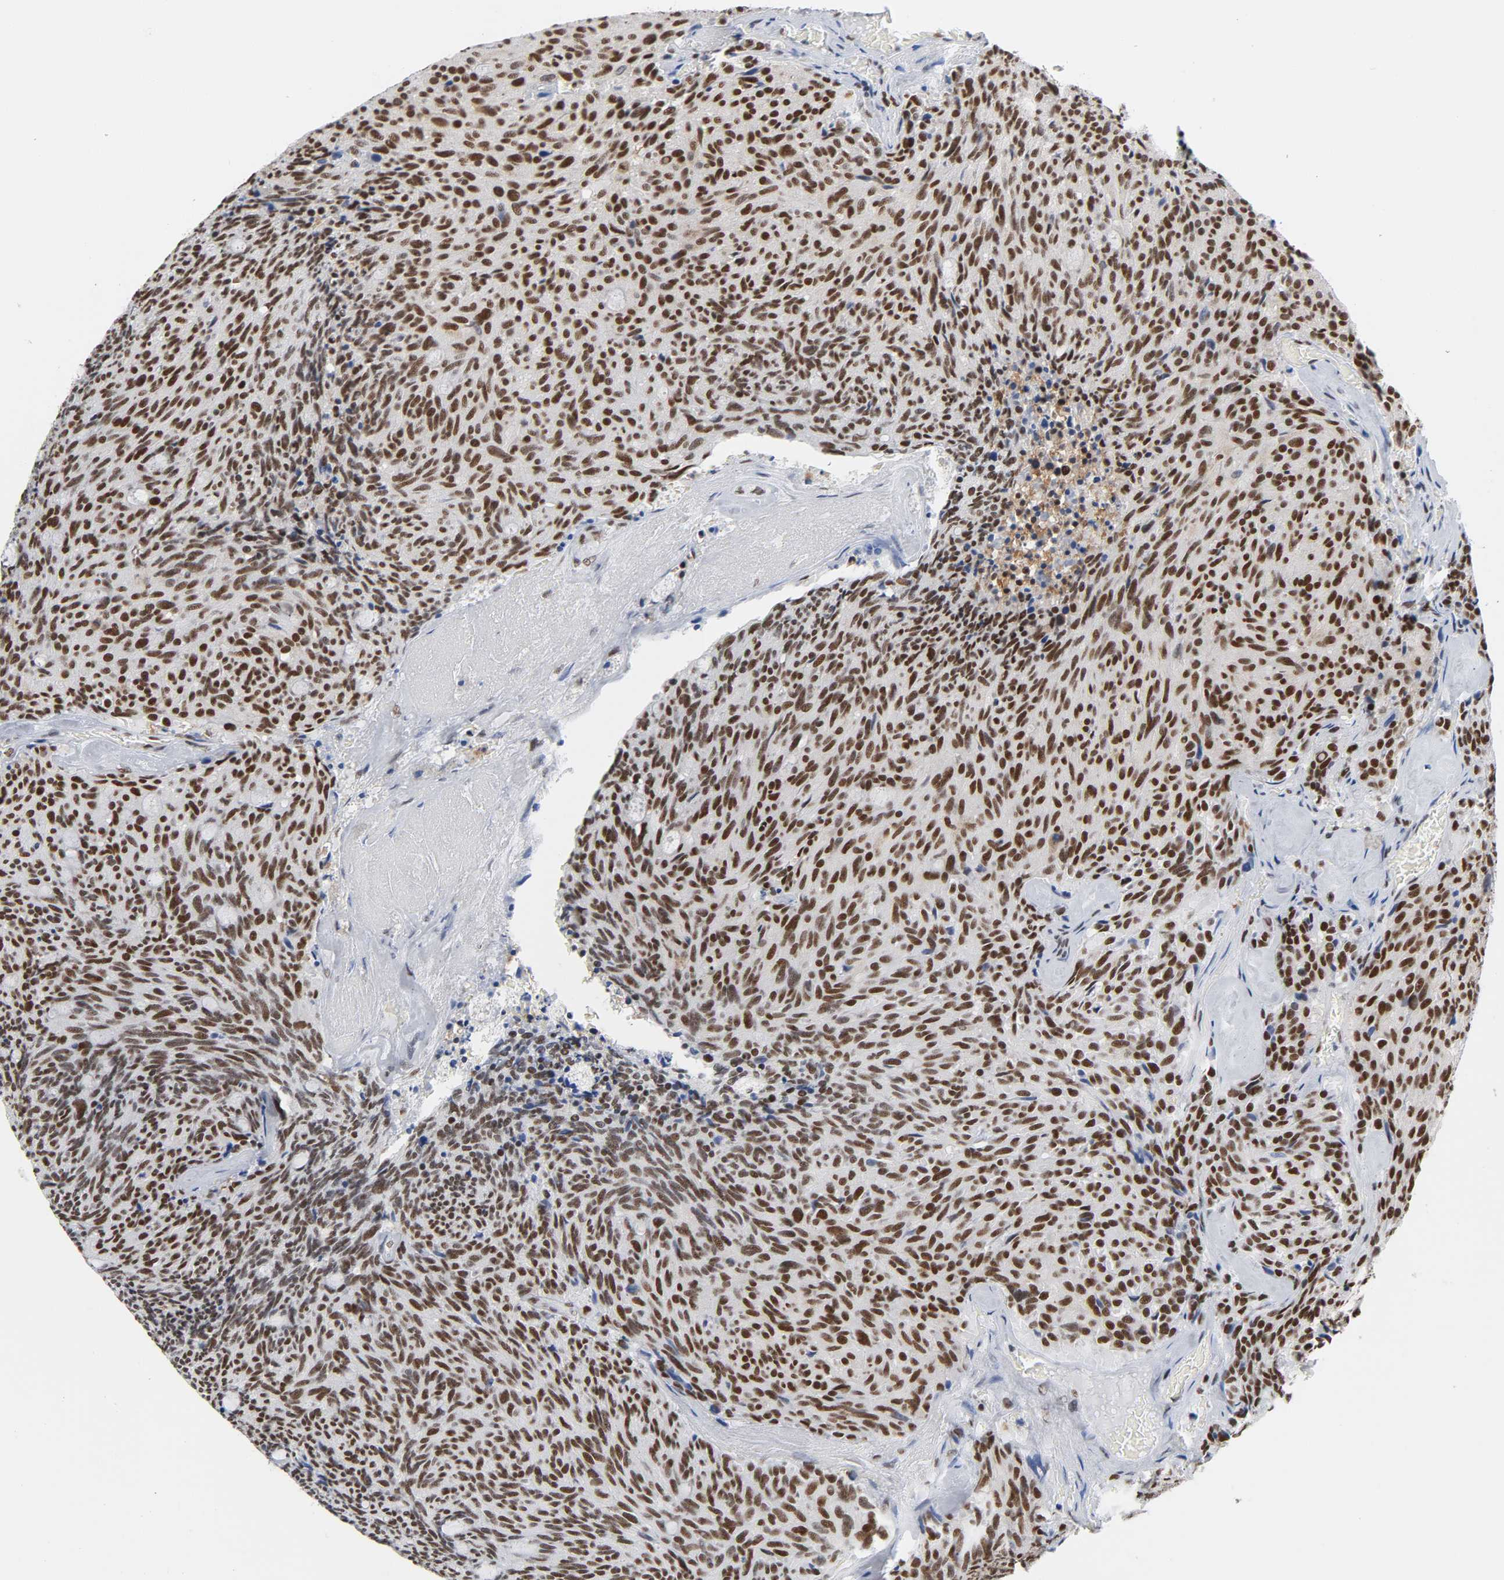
{"staining": {"intensity": "strong", "quantity": ">75%", "location": "nuclear"}, "tissue": "carcinoid", "cell_type": "Tumor cells", "image_type": "cancer", "snomed": [{"axis": "morphology", "description": "Carcinoid, malignant, NOS"}, {"axis": "topography", "description": "Pancreas"}], "caption": "This is an image of immunohistochemistry staining of carcinoid, which shows strong staining in the nuclear of tumor cells.", "gene": "CSTF2", "patient": {"sex": "female", "age": 54}}